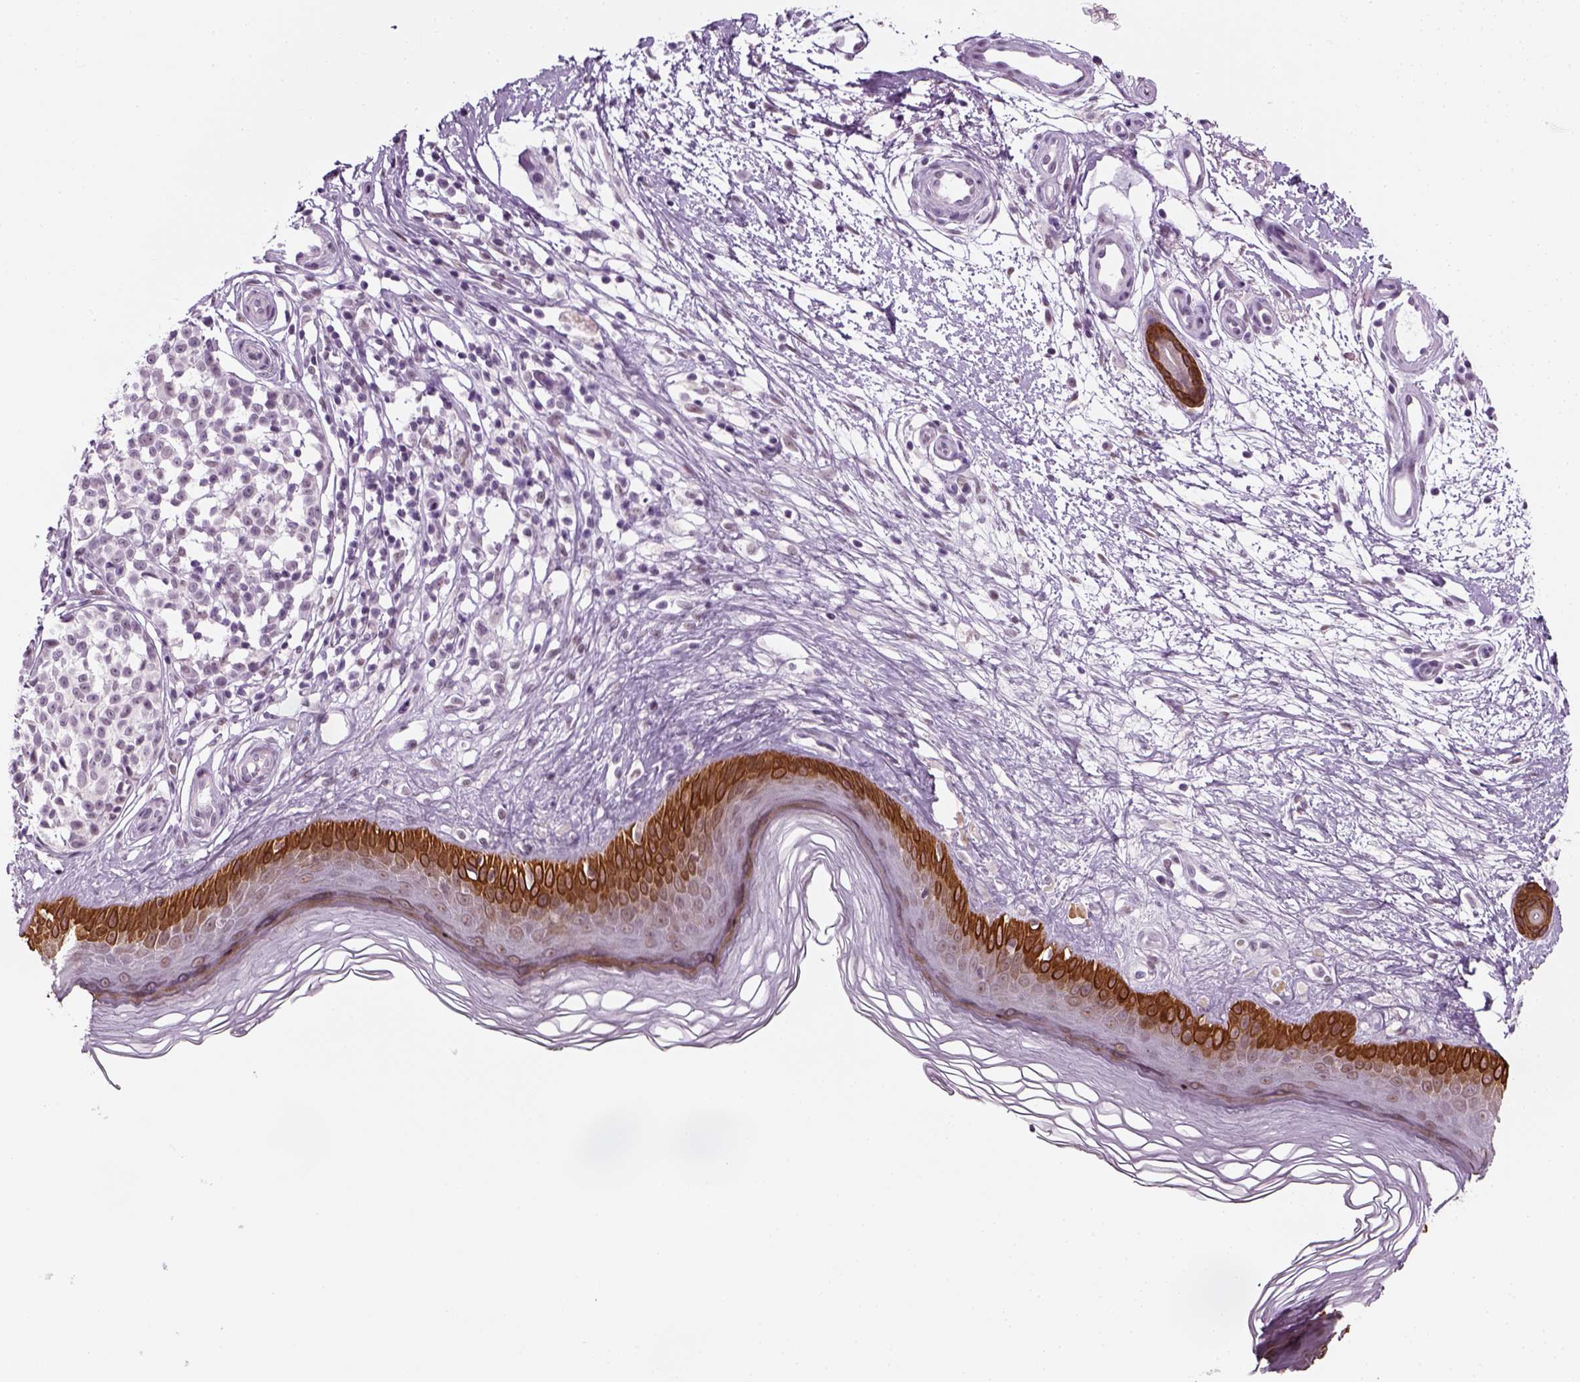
{"staining": {"intensity": "negative", "quantity": "none", "location": "none"}, "tissue": "melanoma", "cell_type": "Tumor cells", "image_type": "cancer", "snomed": [{"axis": "morphology", "description": "Malignant melanoma, NOS"}, {"axis": "topography", "description": "Skin"}], "caption": "This image is of malignant melanoma stained with immunohistochemistry to label a protein in brown with the nuclei are counter-stained blue. There is no expression in tumor cells. (Stains: DAB (3,3'-diaminobenzidine) immunohistochemistry with hematoxylin counter stain, Microscopy: brightfield microscopy at high magnification).", "gene": "KRT75", "patient": {"sex": "female", "age": 90}}